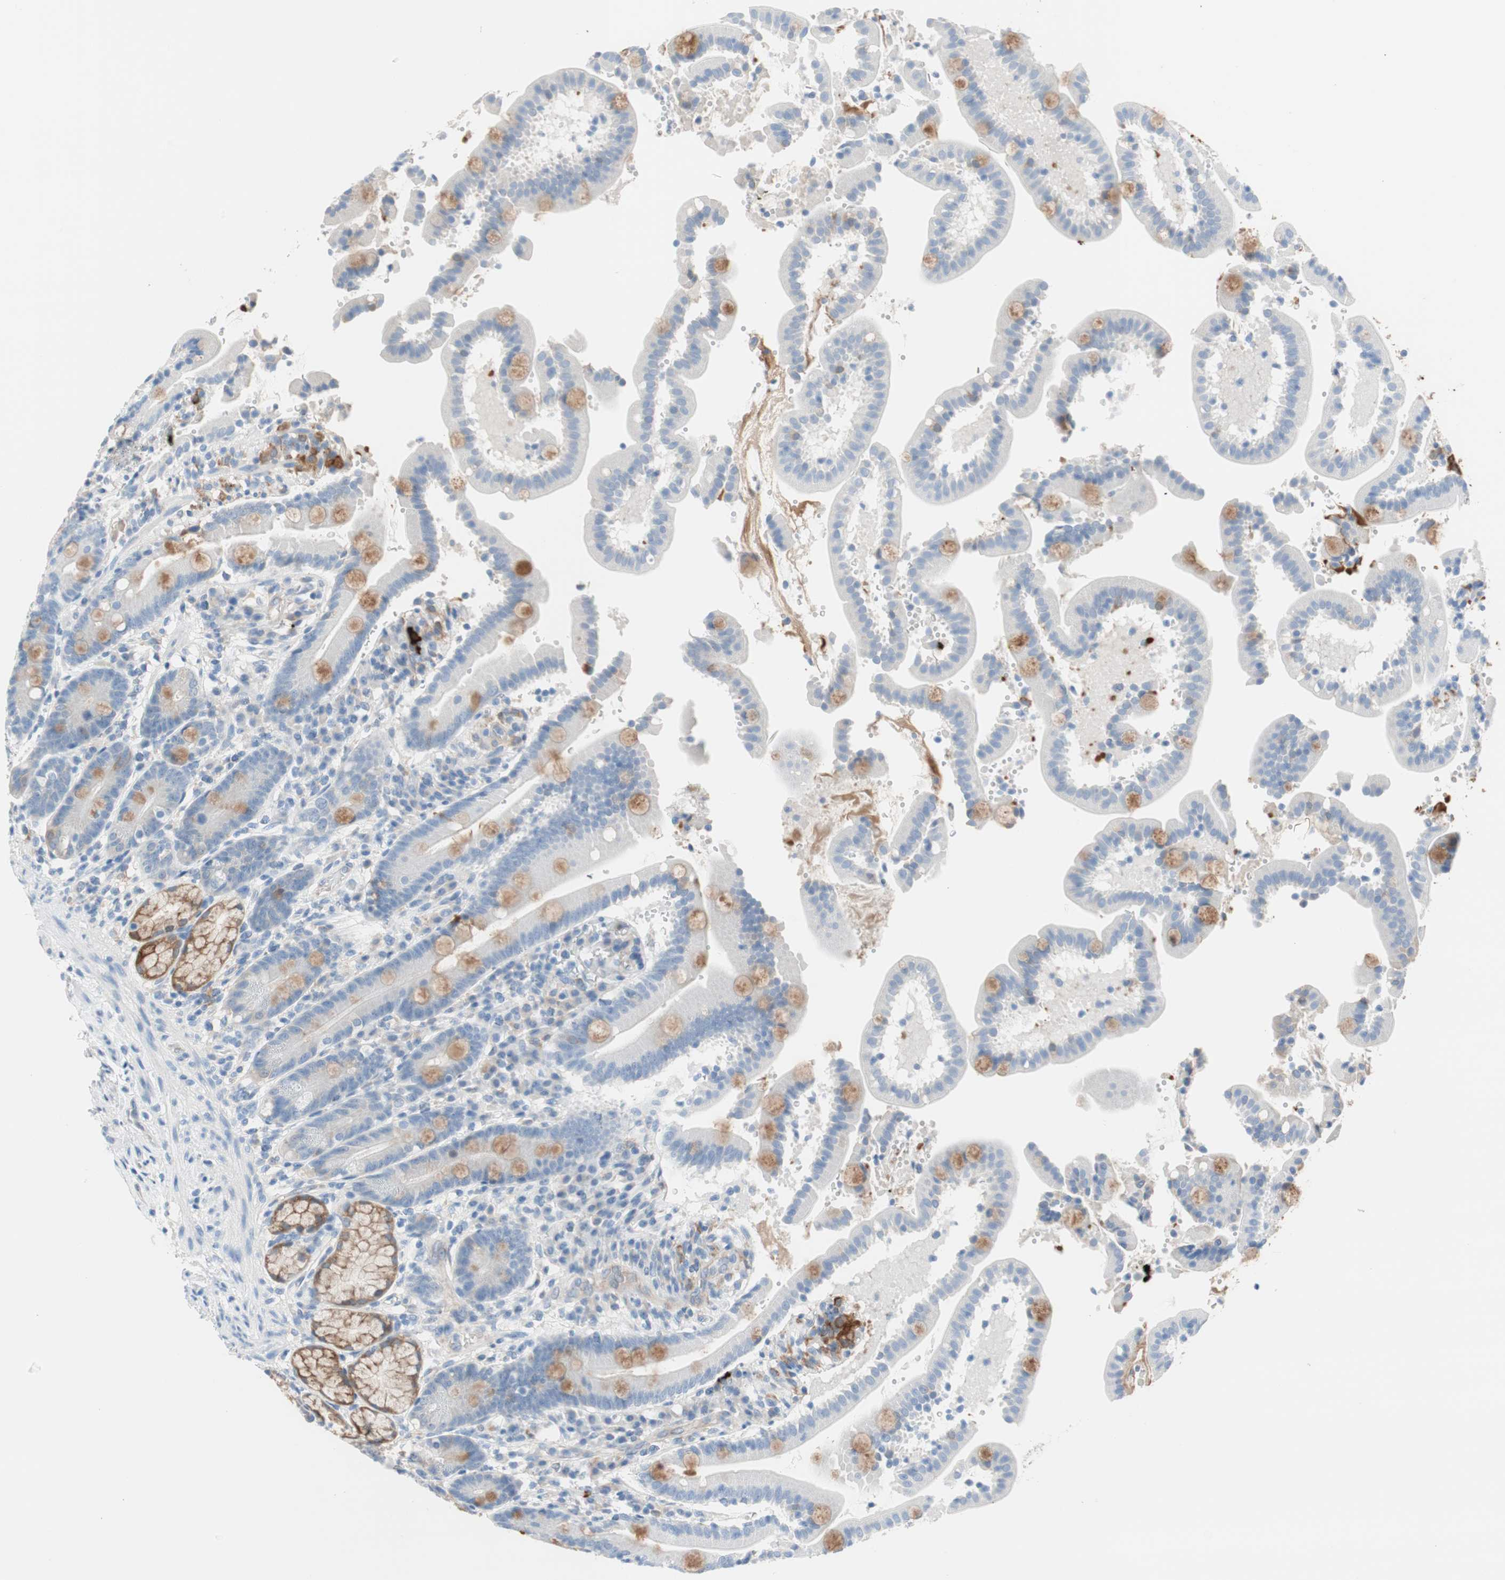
{"staining": {"intensity": "weak", "quantity": "25%-75%", "location": "cytoplasmic/membranous"}, "tissue": "duodenum", "cell_type": "Glandular cells", "image_type": "normal", "snomed": [{"axis": "morphology", "description": "Normal tissue, NOS"}, {"axis": "topography", "description": "Small intestine, NOS"}], "caption": "Immunohistochemistry image of benign duodenum: human duodenum stained using immunohistochemistry demonstrates low levels of weak protein expression localized specifically in the cytoplasmic/membranous of glandular cells, appearing as a cytoplasmic/membranous brown color.", "gene": "GLUL", "patient": {"sex": "female", "age": 71}}